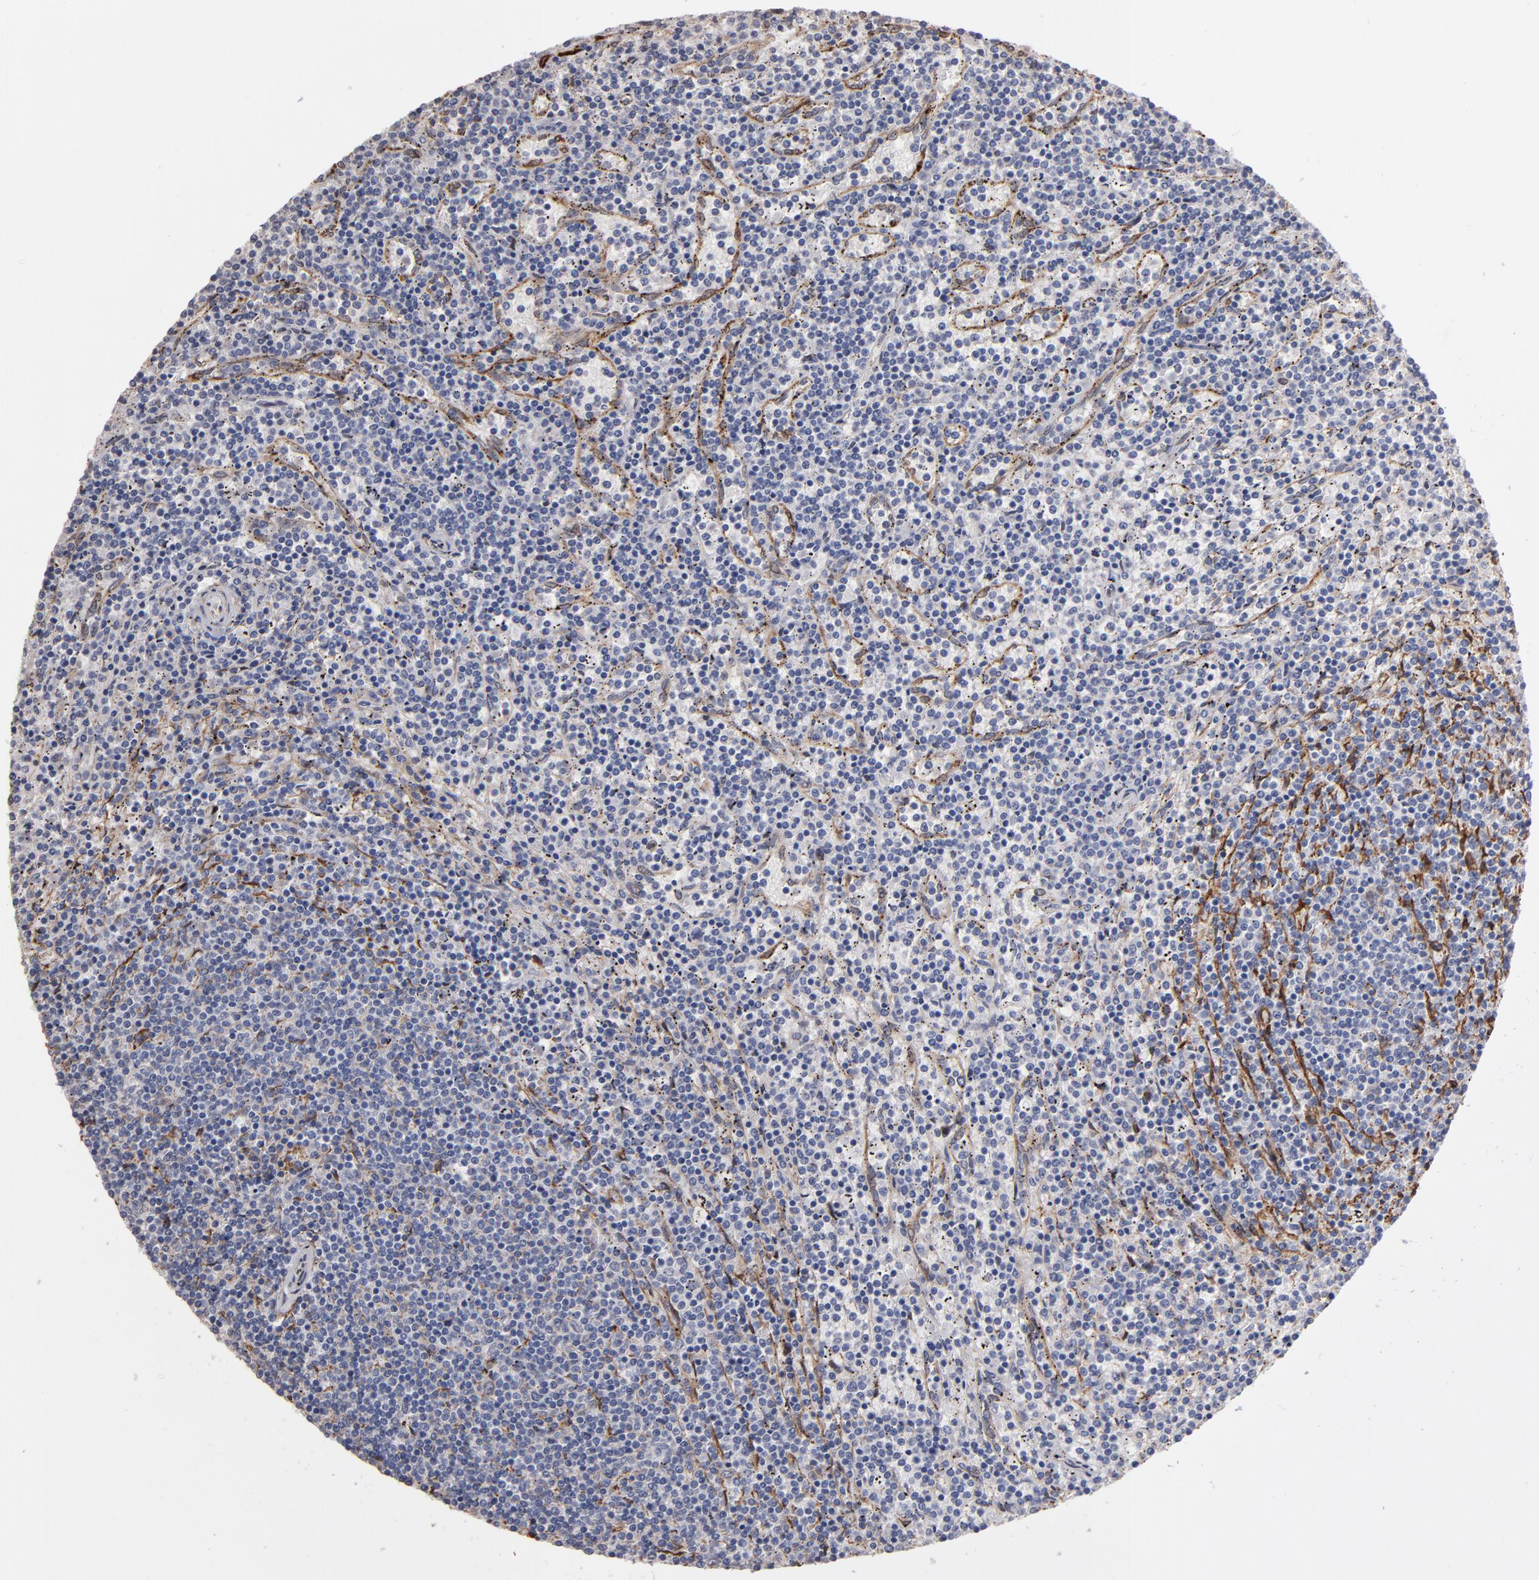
{"staining": {"intensity": "moderate", "quantity": "<25%", "location": "cytoplasmic/membranous"}, "tissue": "lymphoma", "cell_type": "Tumor cells", "image_type": "cancer", "snomed": [{"axis": "morphology", "description": "Malignant lymphoma, non-Hodgkin's type, Low grade"}, {"axis": "topography", "description": "Spleen"}], "caption": "Tumor cells demonstrate moderate cytoplasmic/membranous expression in approximately <25% of cells in lymphoma. (IHC, brightfield microscopy, high magnification).", "gene": "PGRMC1", "patient": {"sex": "female", "age": 50}}